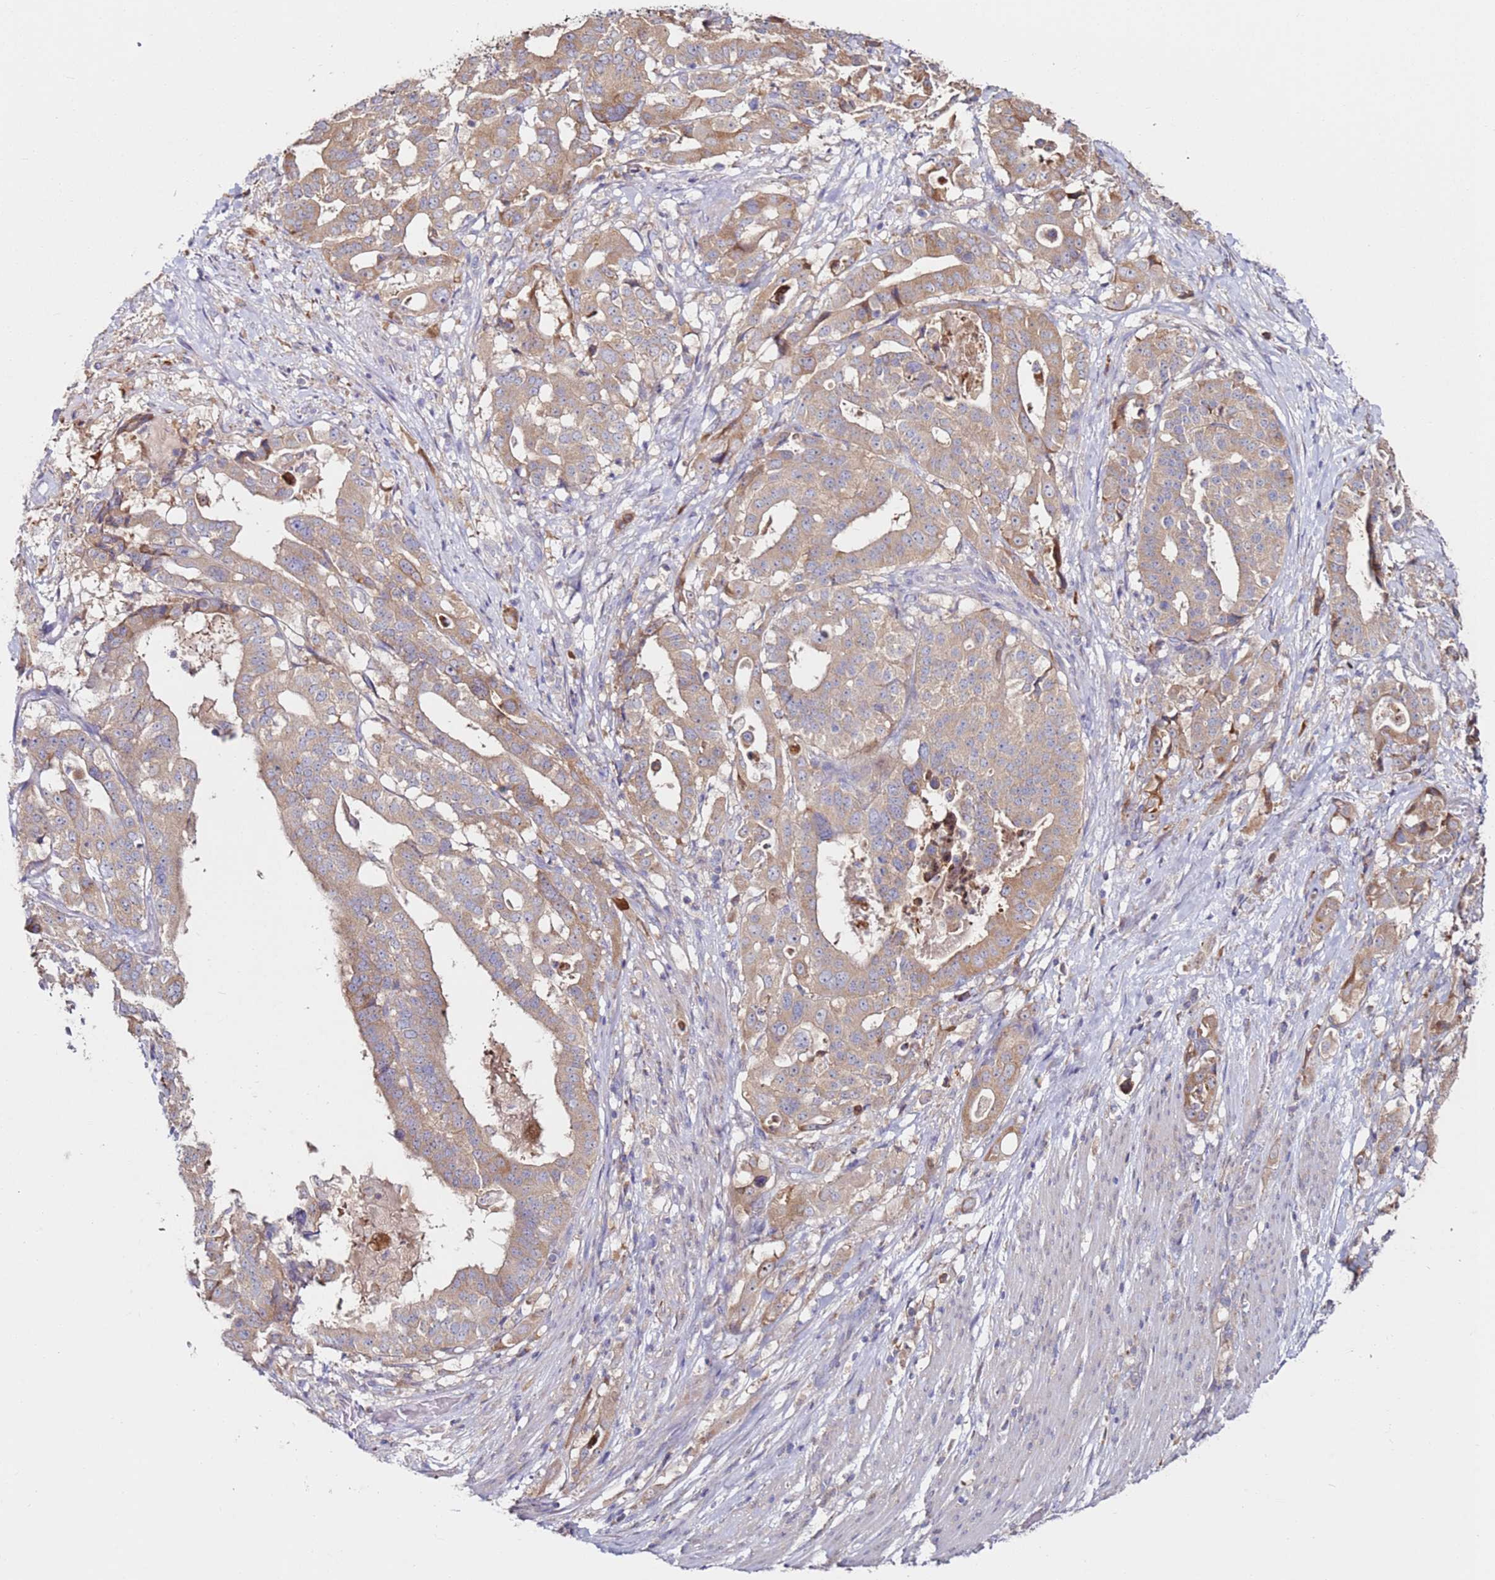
{"staining": {"intensity": "moderate", "quantity": ">75%", "location": "cytoplasmic/membranous"}, "tissue": "stomach cancer", "cell_type": "Tumor cells", "image_type": "cancer", "snomed": [{"axis": "morphology", "description": "Adenocarcinoma, NOS"}, {"axis": "topography", "description": "Stomach"}], "caption": "About >75% of tumor cells in human adenocarcinoma (stomach) reveal moderate cytoplasmic/membranous protein staining as visualized by brown immunohistochemical staining.", "gene": "CNOT9", "patient": {"sex": "male", "age": 48}}